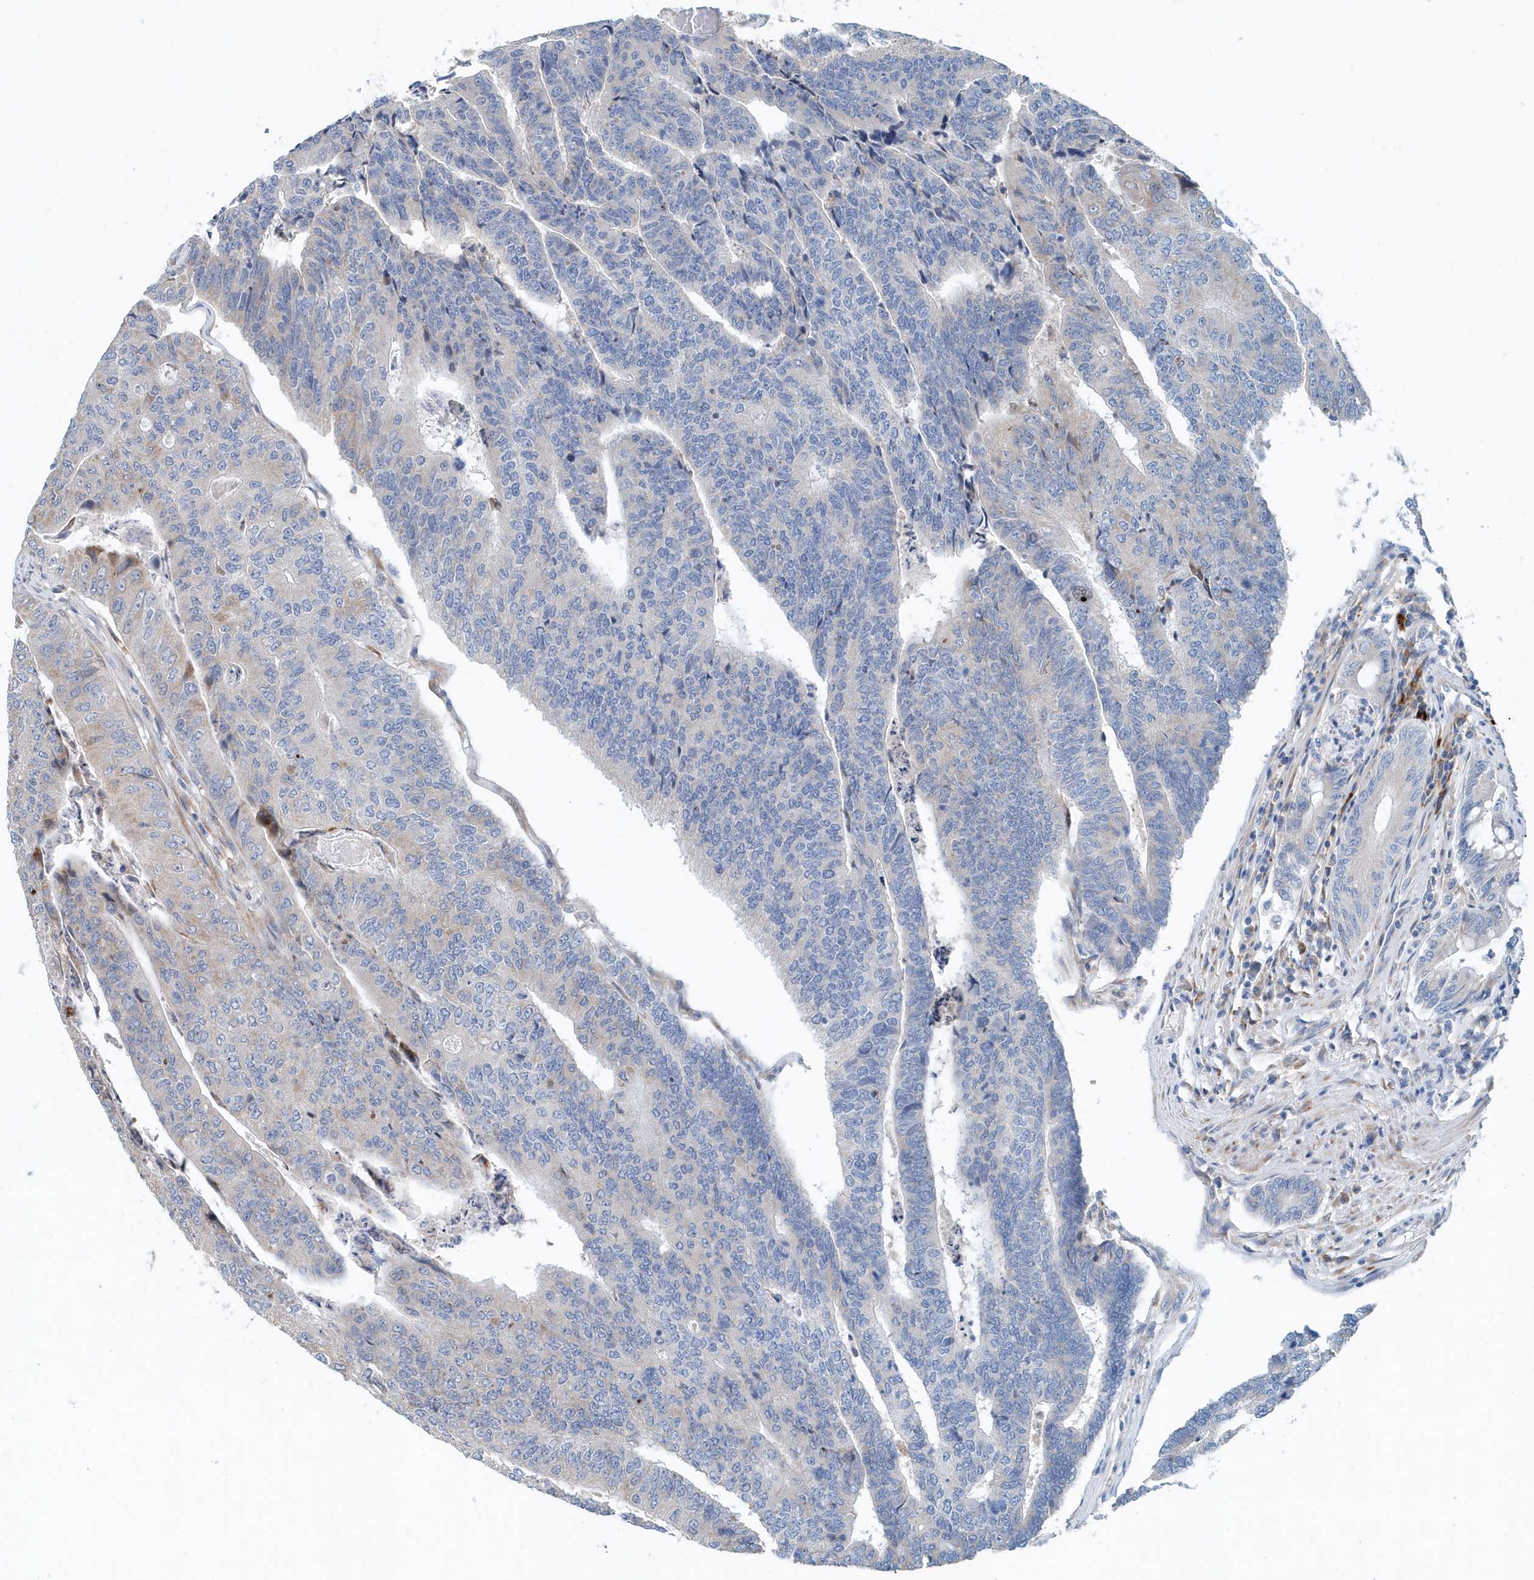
{"staining": {"intensity": "weak", "quantity": "<25%", "location": "cytoplasmic/membranous"}, "tissue": "colorectal cancer", "cell_type": "Tumor cells", "image_type": "cancer", "snomed": [{"axis": "morphology", "description": "Adenocarcinoma, NOS"}, {"axis": "topography", "description": "Colon"}], "caption": "A photomicrograph of colorectal adenocarcinoma stained for a protein reveals no brown staining in tumor cells. The staining is performed using DAB (3,3'-diaminobenzidine) brown chromogen with nuclei counter-stained in using hematoxylin.", "gene": "PFN2", "patient": {"sex": "female", "age": 67}}